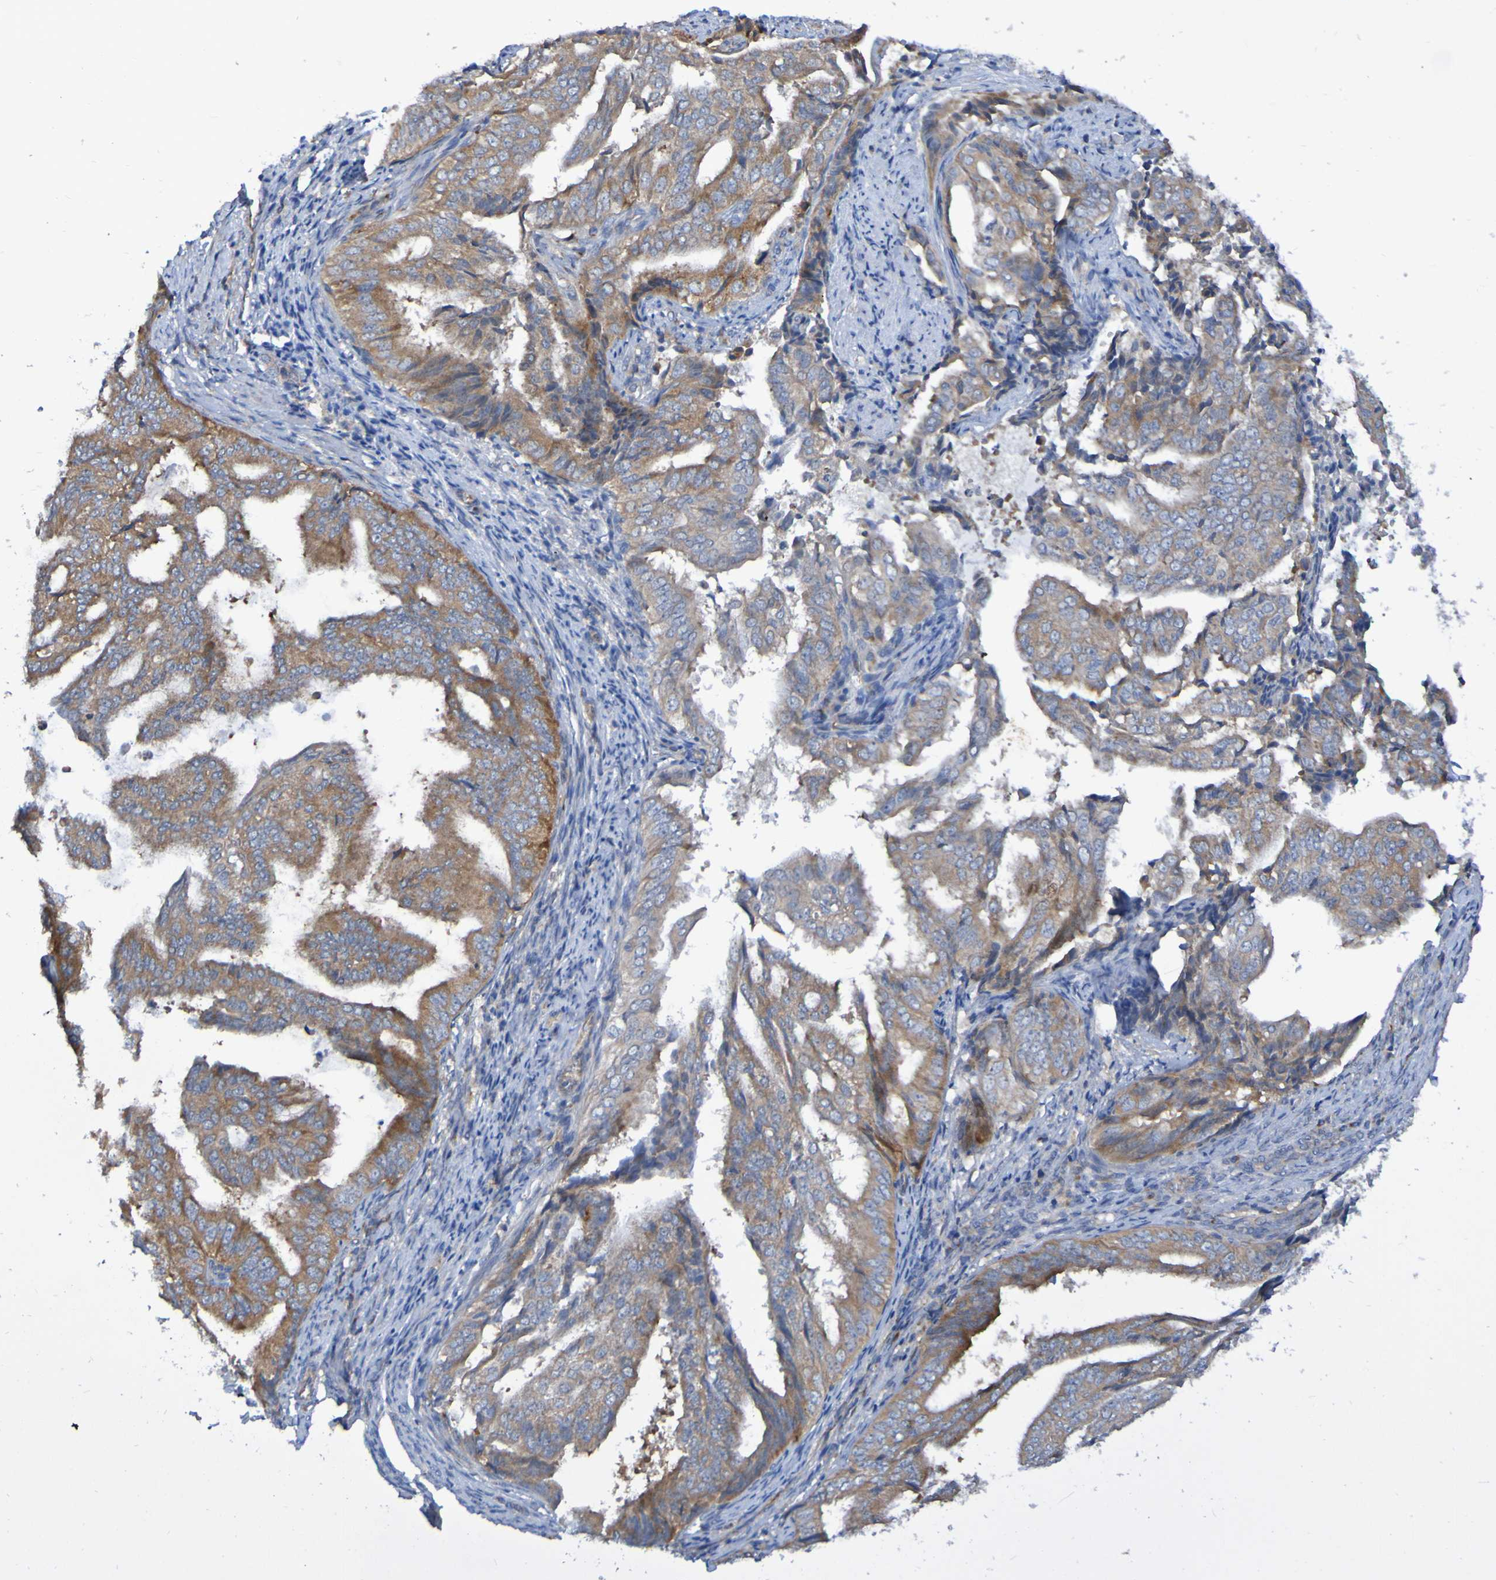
{"staining": {"intensity": "moderate", "quantity": ">75%", "location": "cytoplasmic/membranous"}, "tissue": "endometrial cancer", "cell_type": "Tumor cells", "image_type": "cancer", "snomed": [{"axis": "morphology", "description": "Adenocarcinoma, NOS"}, {"axis": "topography", "description": "Endometrium"}], "caption": "Protein analysis of endometrial adenocarcinoma tissue displays moderate cytoplasmic/membranous expression in about >75% of tumor cells.", "gene": "LMBRD2", "patient": {"sex": "female", "age": 58}}